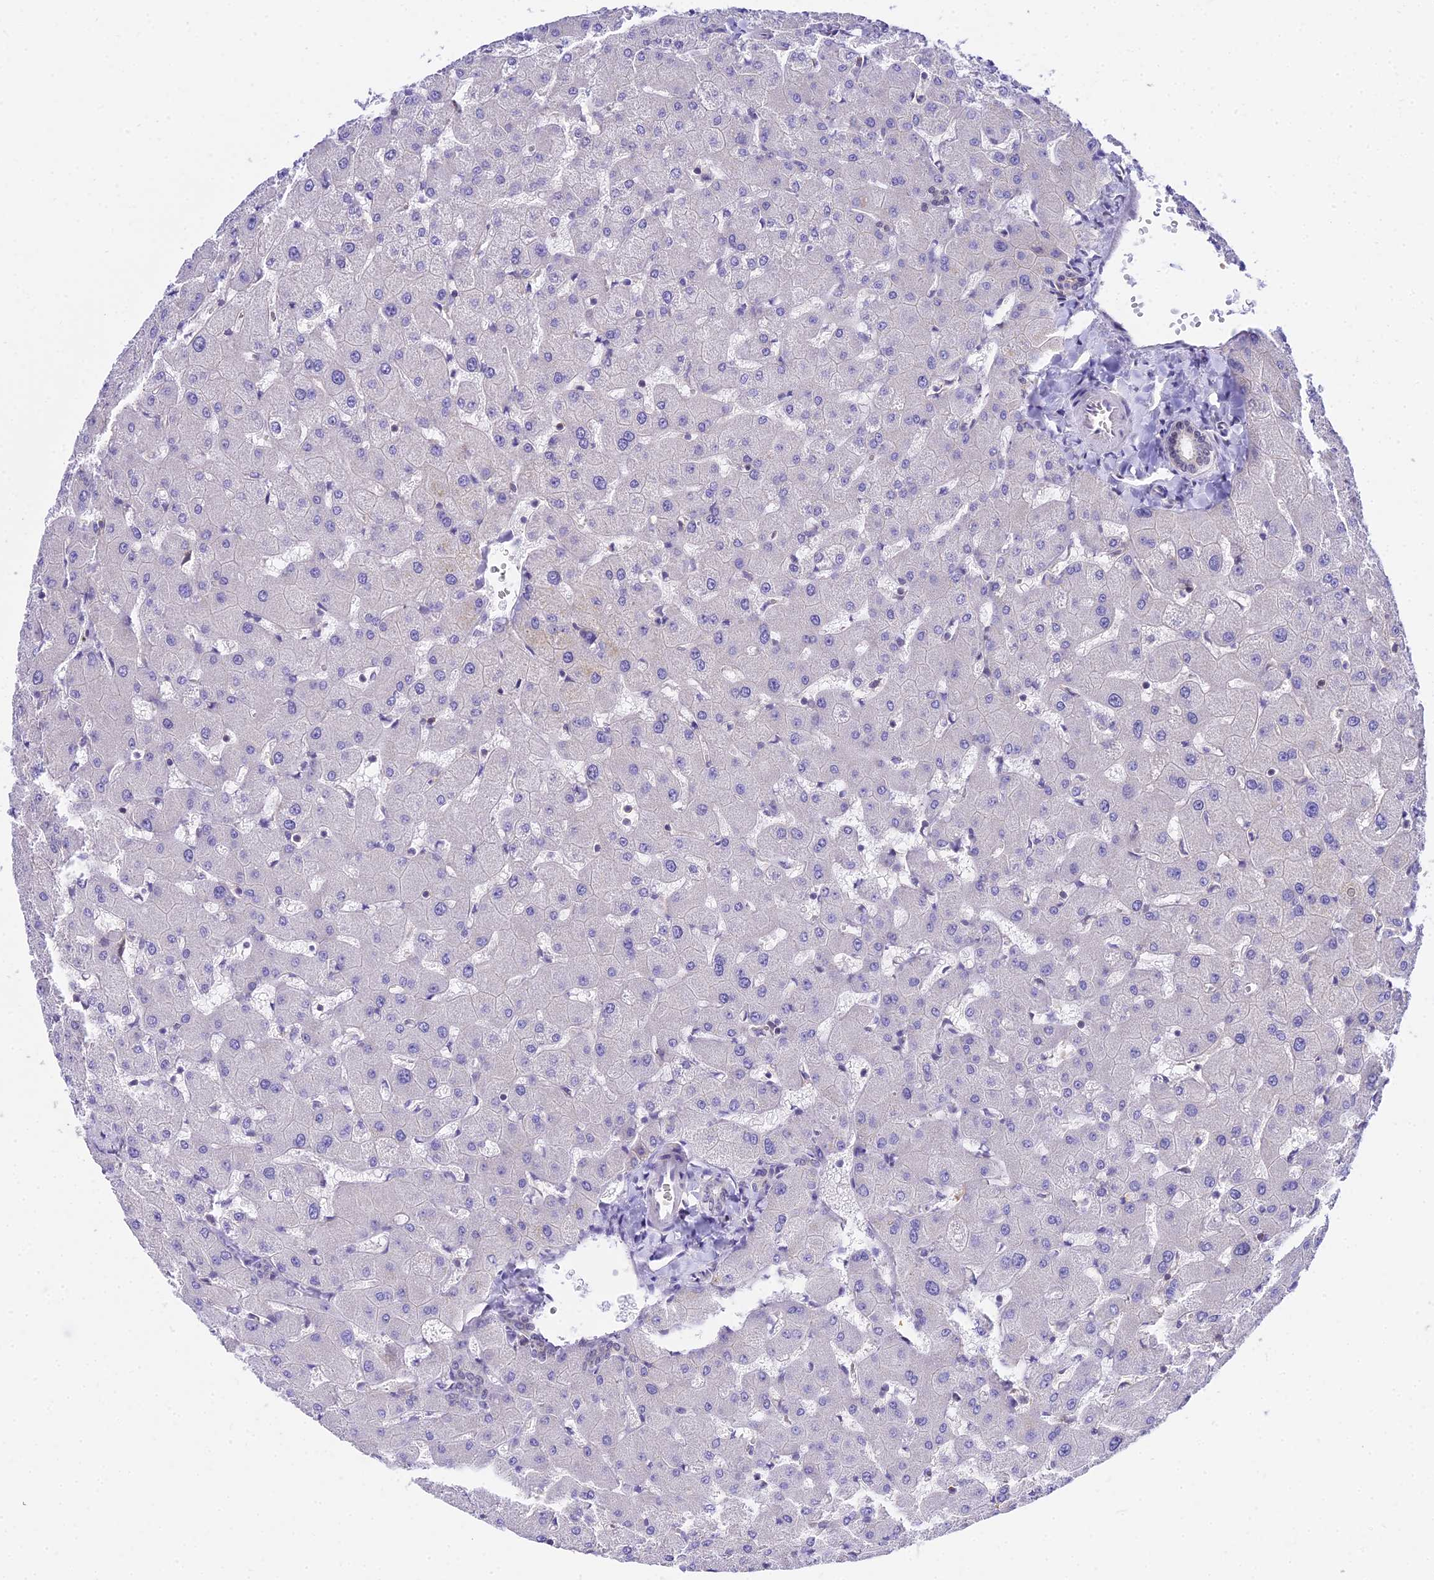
{"staining": {"intensity": "negative", "quantity": "none", "location": "none"}, "tissue": "liver", "cell_type": "Cholangiocytes", "image_type": "normal", "snomed": [{"axis": "morphology", "description": "Normal tissue, NOS"}, {"axis": "topography", "description": "Liver"}], "caption": "Immunohistochemistry (IHC) histopathology image of normal liver stained for a protein (brown), which demonstrates no positivity in cholangiocytes.", "gene": "ZNF628", "patient": {"sex": "female", "age": 63}}